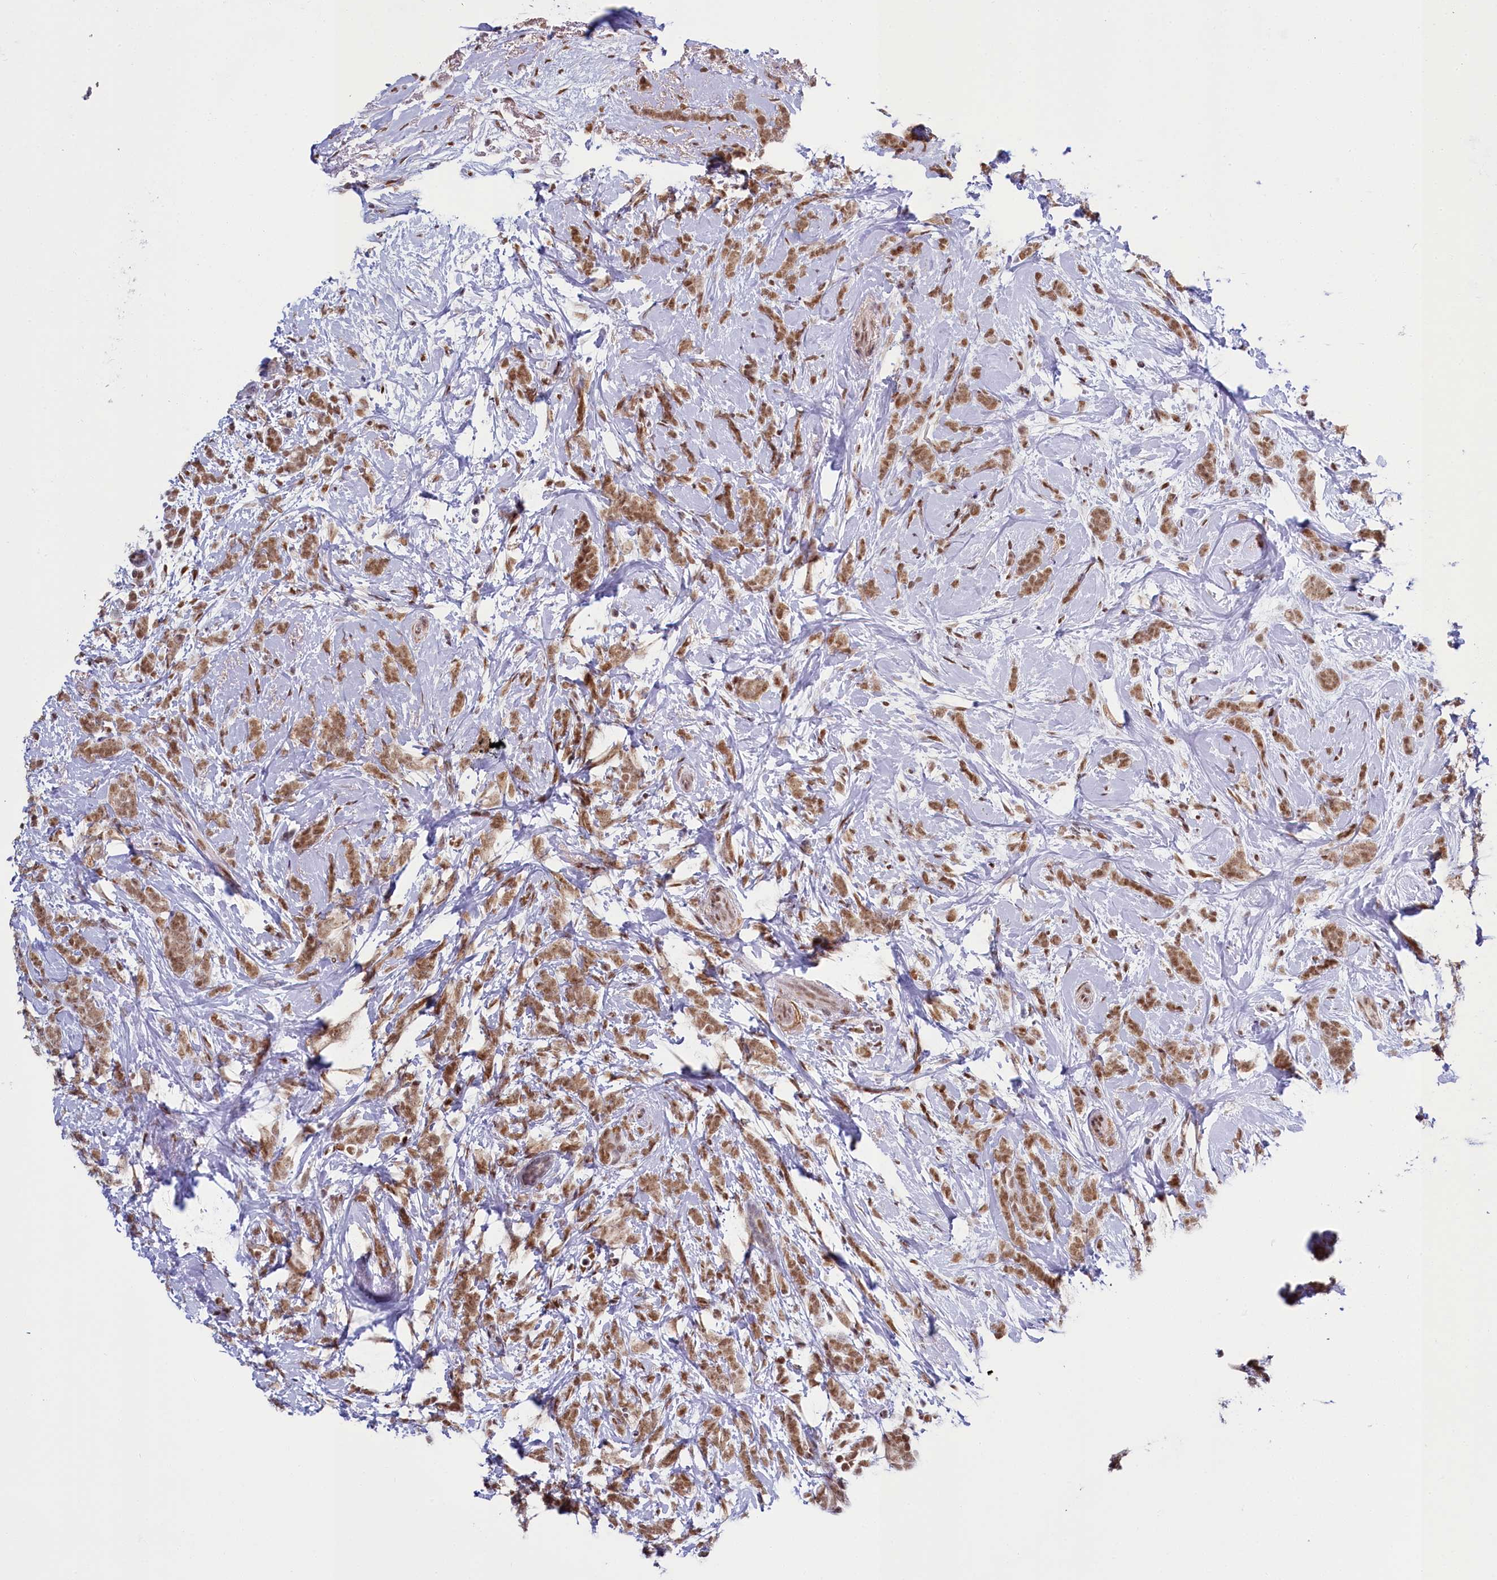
{"staining": {"intensity": "moderate", "quantity": ">75%", "location": "cytoplasmic/membranous,nuclear"}, "tissue": "breast cancer", "cell_type": "Tumor cells", "image_type": "cancer", "snomed": [{"axis": "morphology", "description": "Lobular carcinoma"}, {"axis": "topography", "description": "Breast"}], "caption": "Immunohistochemical staining of breast cancer (lobular carcinoma) exhibits medium levels of moderate cytoplasmic/membranous and nuclear protein expression in approximately >75% of tumor cells. (Stains: DAB (3,3'-diaminobenzidine) in brown, nuclei in blue, Microscopy: brightfield microscopy at high magnification).", "gene": "PPHLN1", "patient": {"sex": "female", "age": 58}}